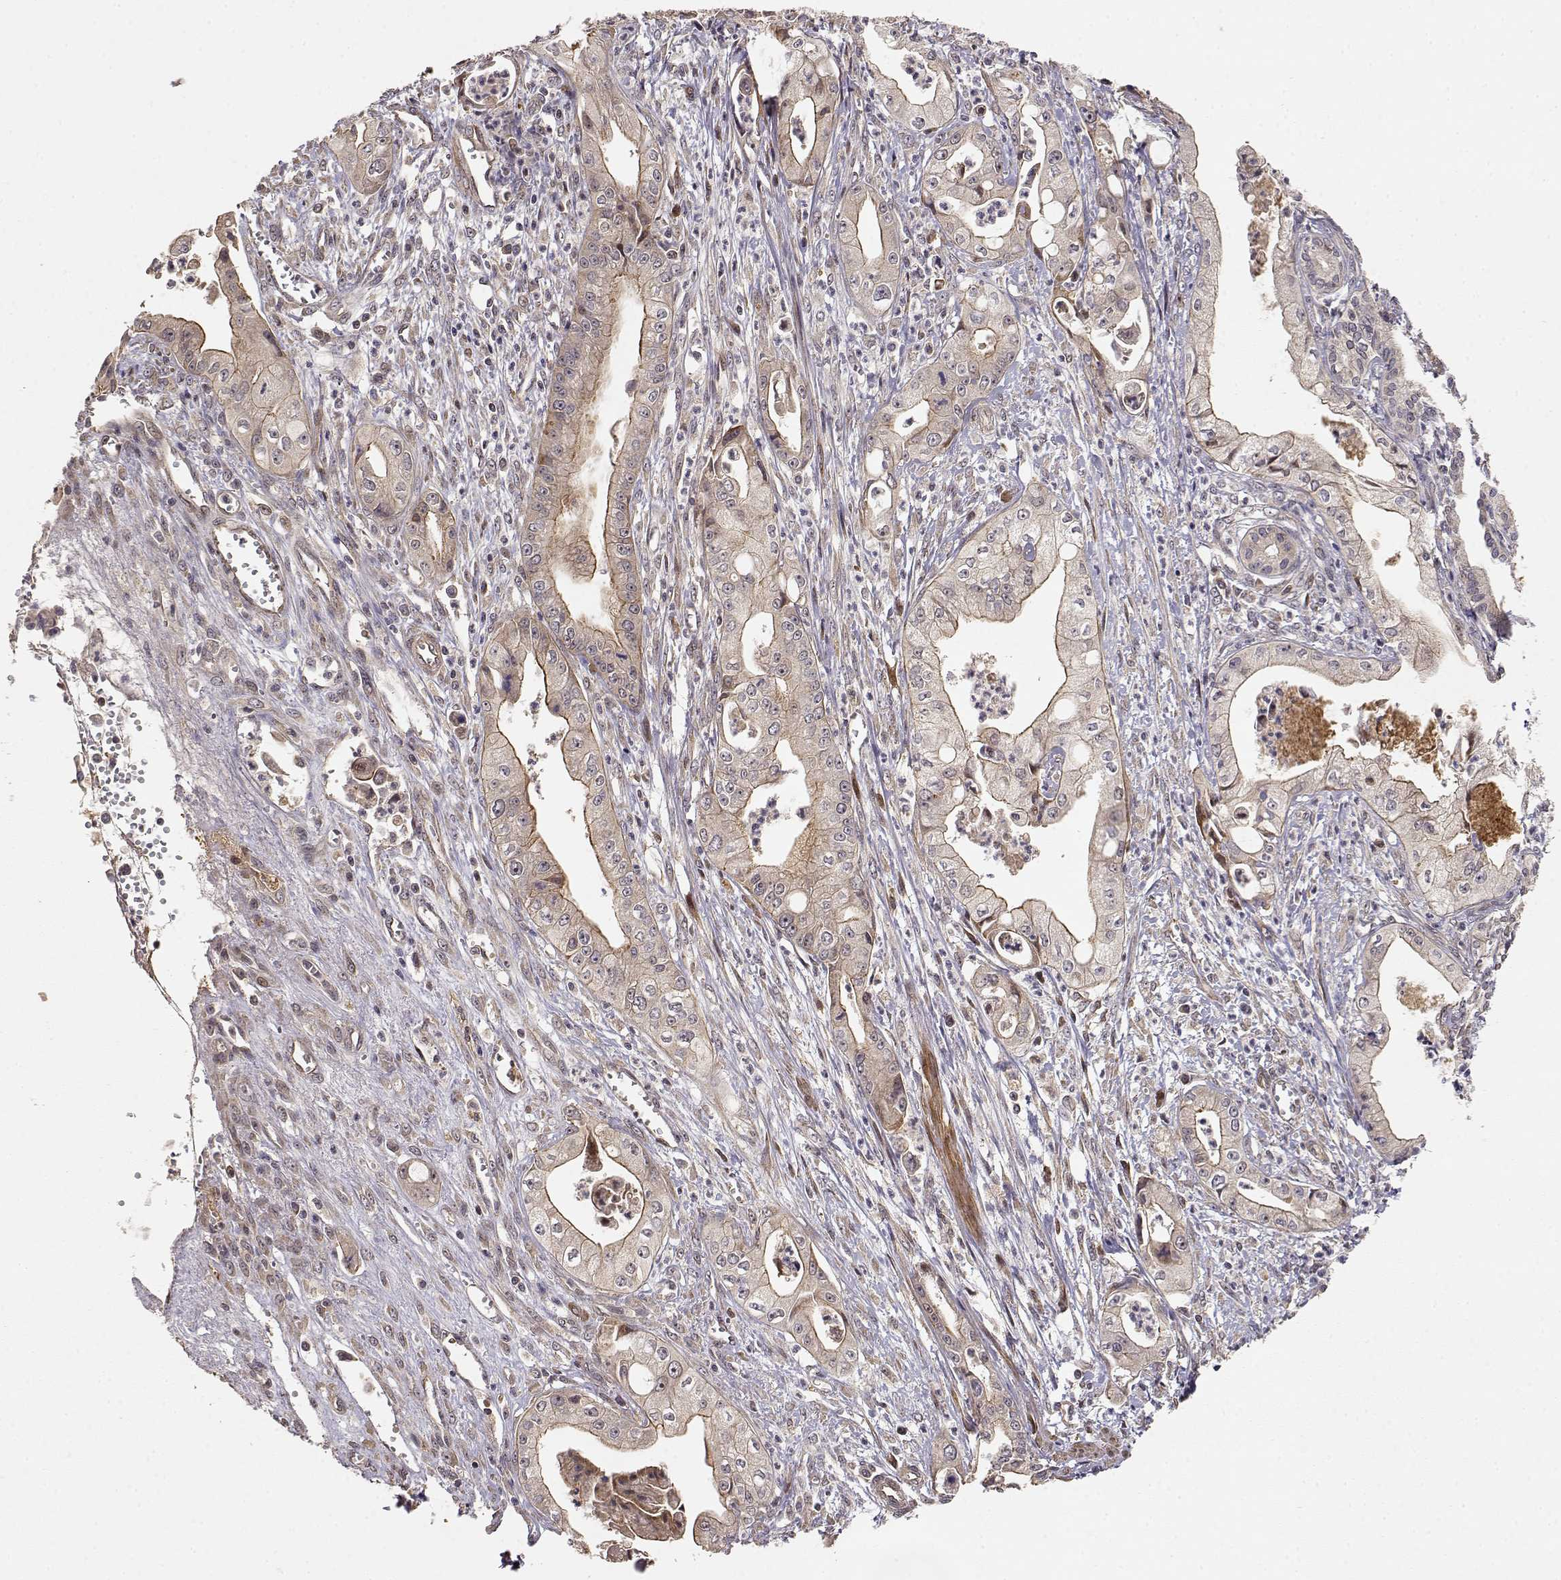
{"staining": {"intensity": "weak", "quantity": ">75%", "location": "cytoplasmic/membranous"}, "tissue": "pancreatic cancer", "cell_type": "Tumor cells", "image_type": "cancer", "snomed": [{"axis": "morphology", "description": "Adenocarcinoma, NOS"}, {"axis": "topography", "description": "Pancreas"}], "caption": "Immunohistochemistry (IHC) of pancreatic cancer (adenocarcinoma) shows low levels of weak cytoplasmic/membranous positivity in approximately >75% of tumor cells.", "gene": "PICK1", "patient": {"sex": "female", "age": 65}}